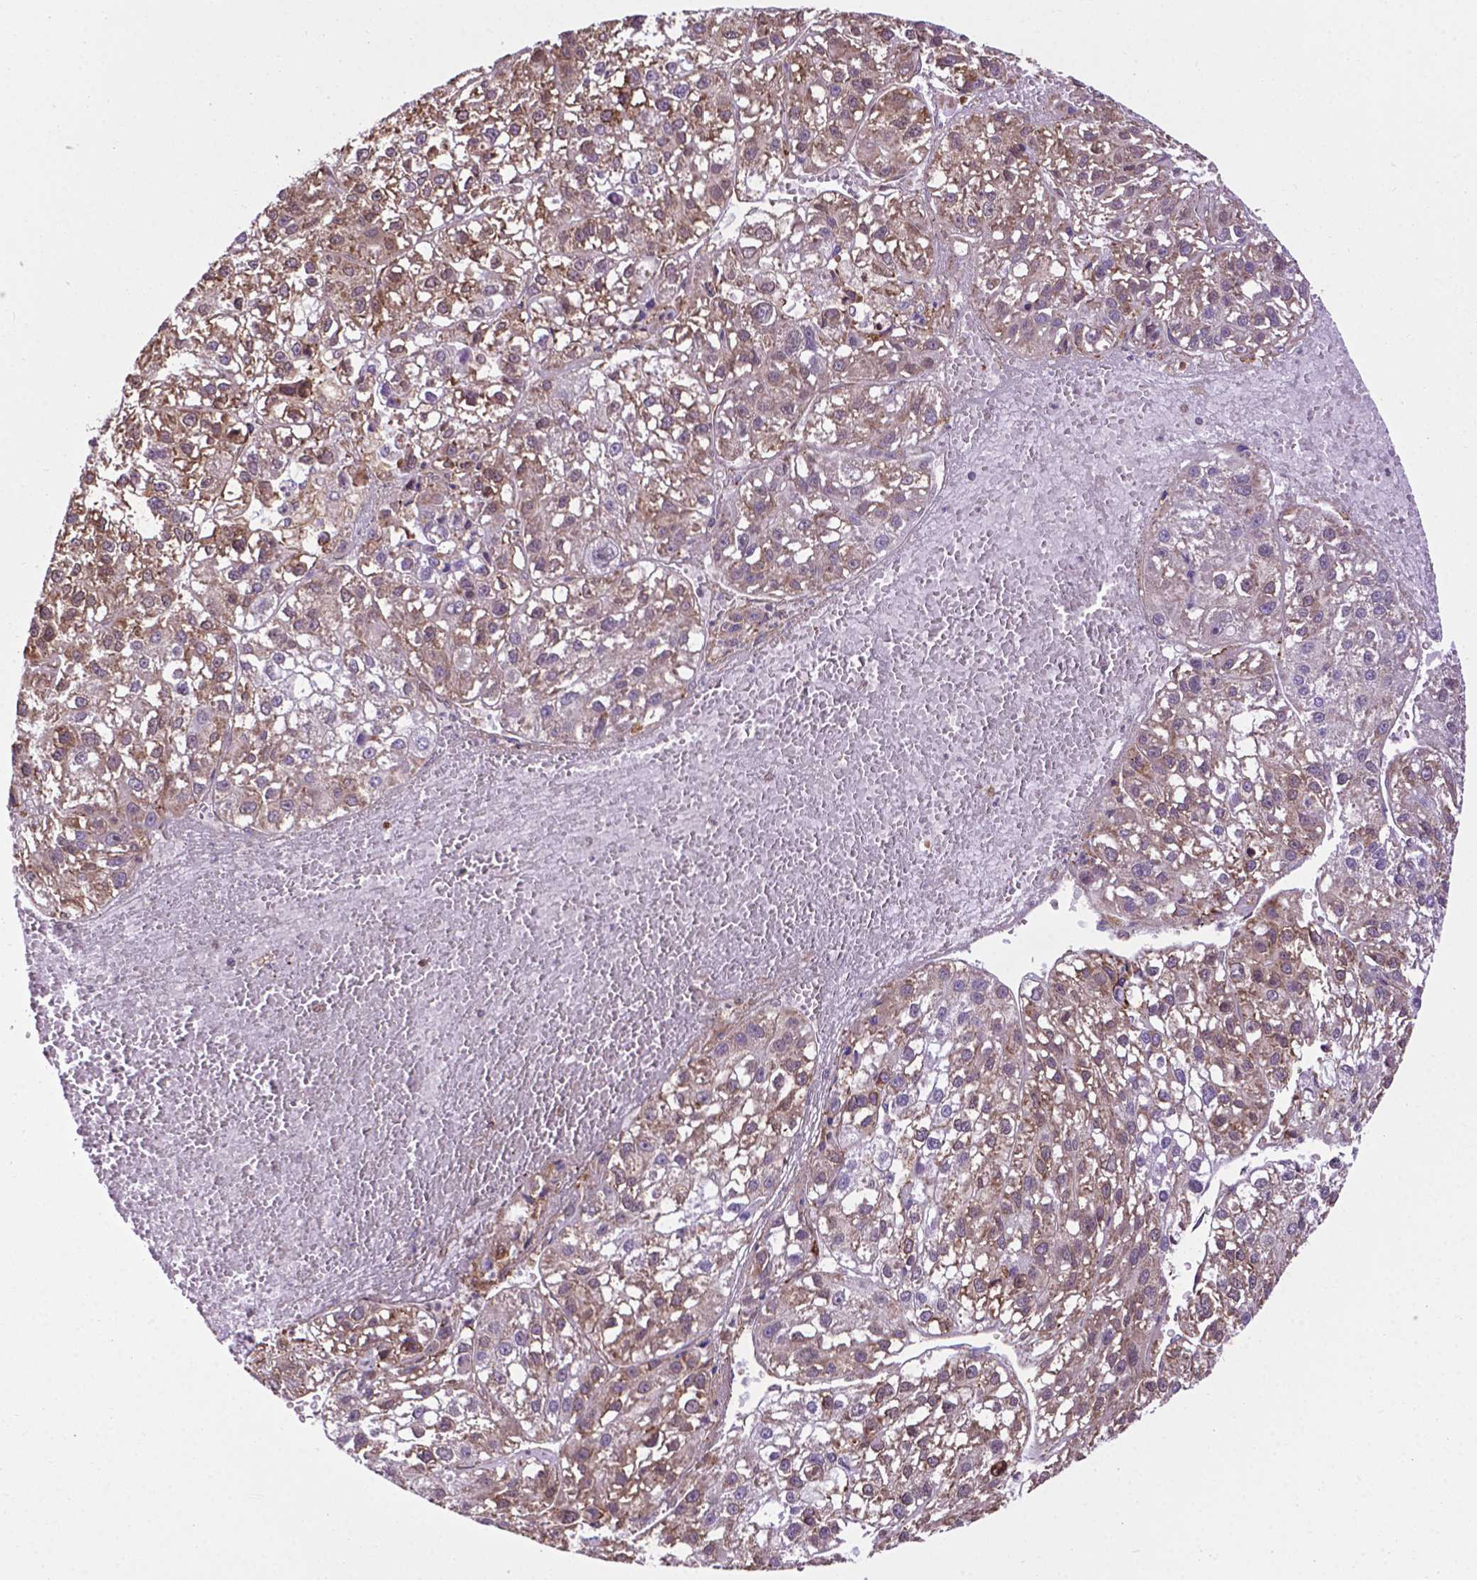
{"staining": {"intensity": "negative", "quantity": "none", "location": "none"}, "tissue": "liver cancer", "cell_type": "Tumor cells", "image_type": "cancer", "snomed": [{"axis": "morphology", "description": "Carcinoma, Hepatocellular, NOS"}, {"axis": "topography", "description": "Liver"}], "caption": "Tumor cells are negative for protein expression in human liver cancer (hepatocellular carcinoma). (Stains: DAB (3,3'-diaminobenzidine) immunohistochemistry with hematoxylin counter stain, Microscopy: brightfield microscopy at high magnification).", "gene": "GANAB", "patient": {"sex": "female", "age": 70}}